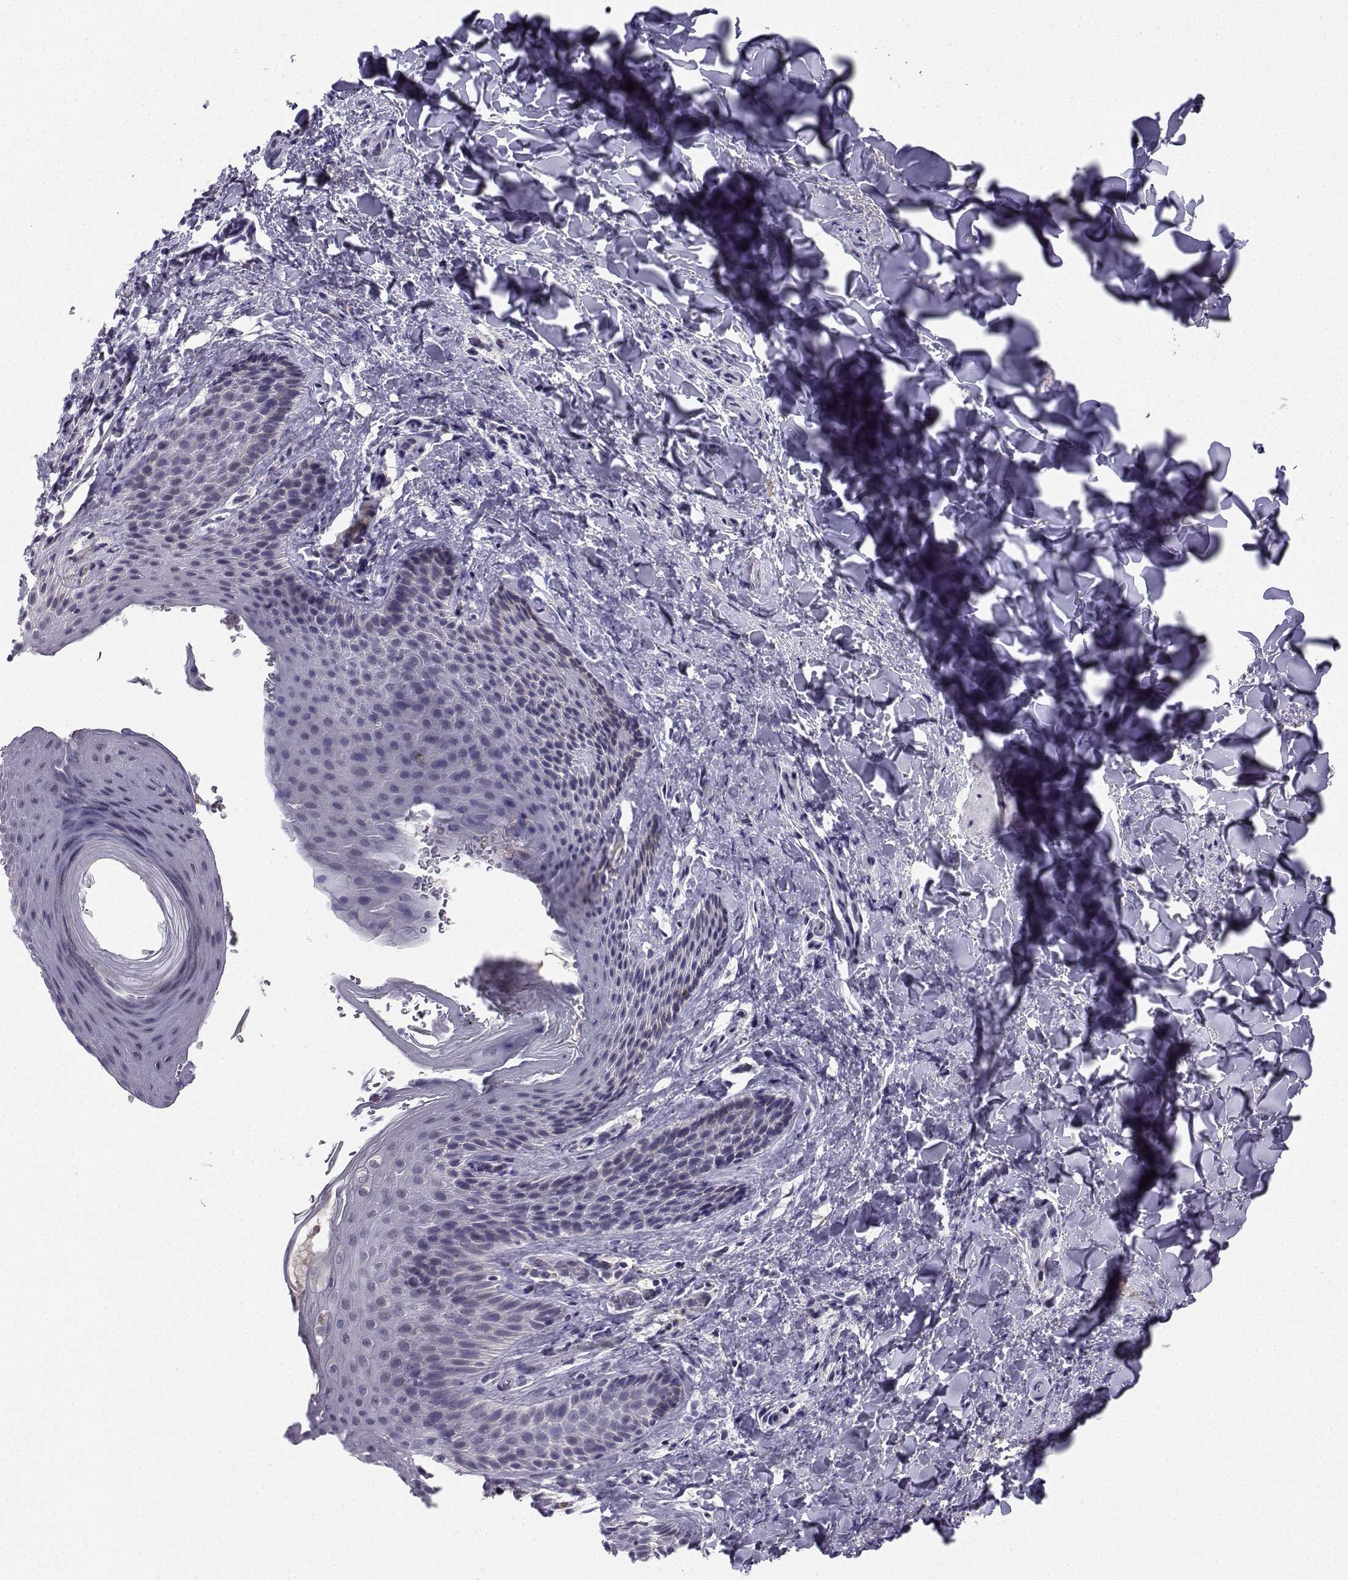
{"staining": {"intensity": "negative", "quantity": "none", "location": "none"}, "tissue": "skin", "cell_type": "Epidermal cells", "image_type": "normal", "snomed": [{"axis": "morphology", "description": "Normal tissue, NOS"}, {"axis": "topography", "description": "Anal"}], "caption": "Immunohistochemistry (IHC) photomicrograph of unremarkable human skin stained for a protein (brown), which displays no positivity in epidermal cells. (Stains: DAB (3,3'-diaminobenzidine) IHC with hematoxylin counter stain, Microscopy: brightfield microscopy at high magnification).", "gene": "CALY", "patient": {"sex": "male", "age": 36}}